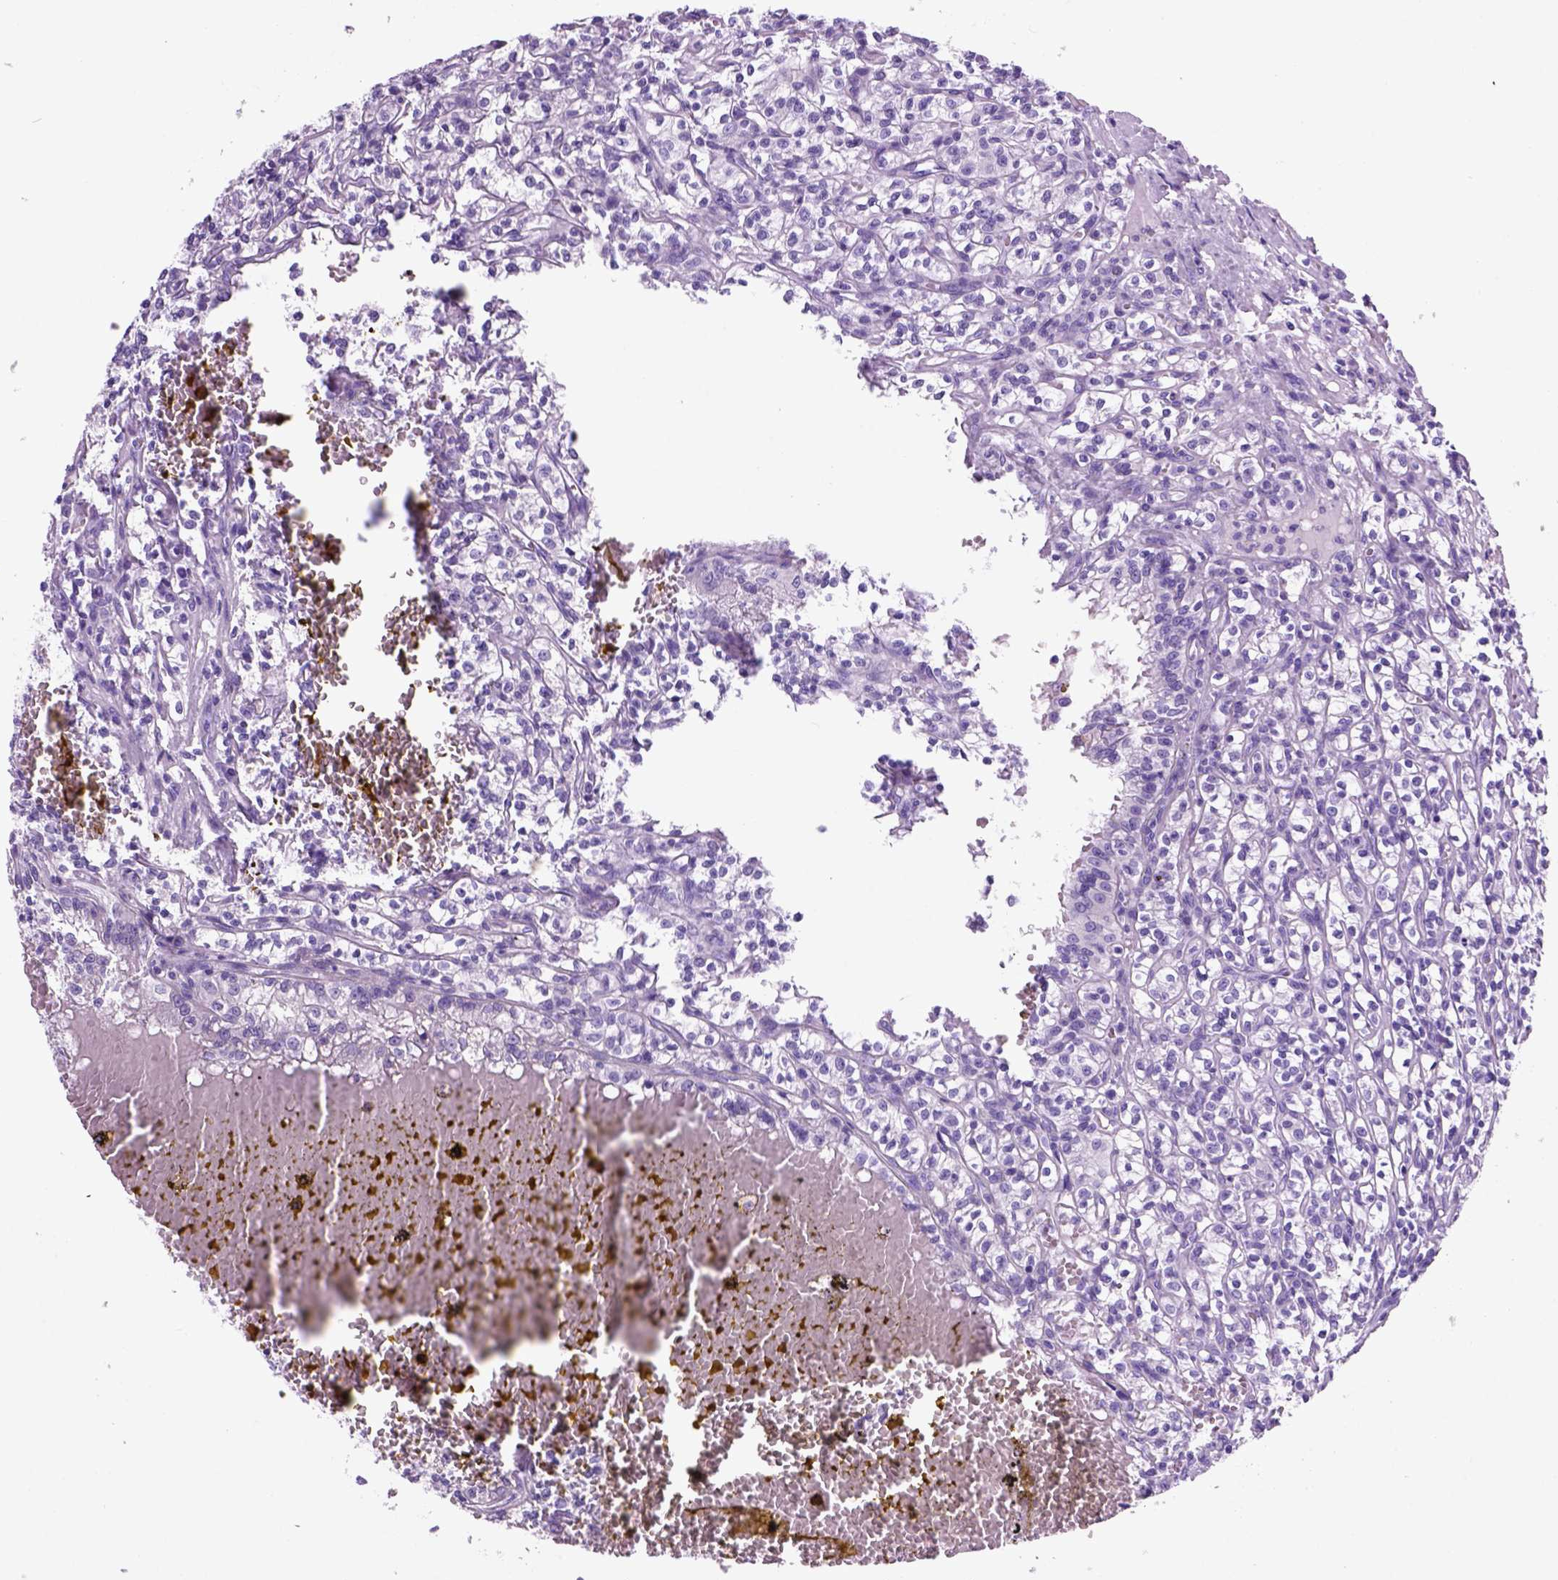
{"staining": {"intensity": "negative", "quantity": "none", "location": "none"}, "tissue": "renal cancer", "cell_type": "Tumor cells", "image_type": "cancer", "snomed": [{"axis": "morphology", "description": "Adenocarcinoma, NOS"}, {"axis": "topography", "description": "Kidney"}], "caption": "An immunohistochemistry micrograph of adenocarcinoma (renal) is shown. There is no staining in tumor cells of adenocarcinoma (renal).", "gene": "HHIPL2", "patient": {"sex": "male", "age": 36}}